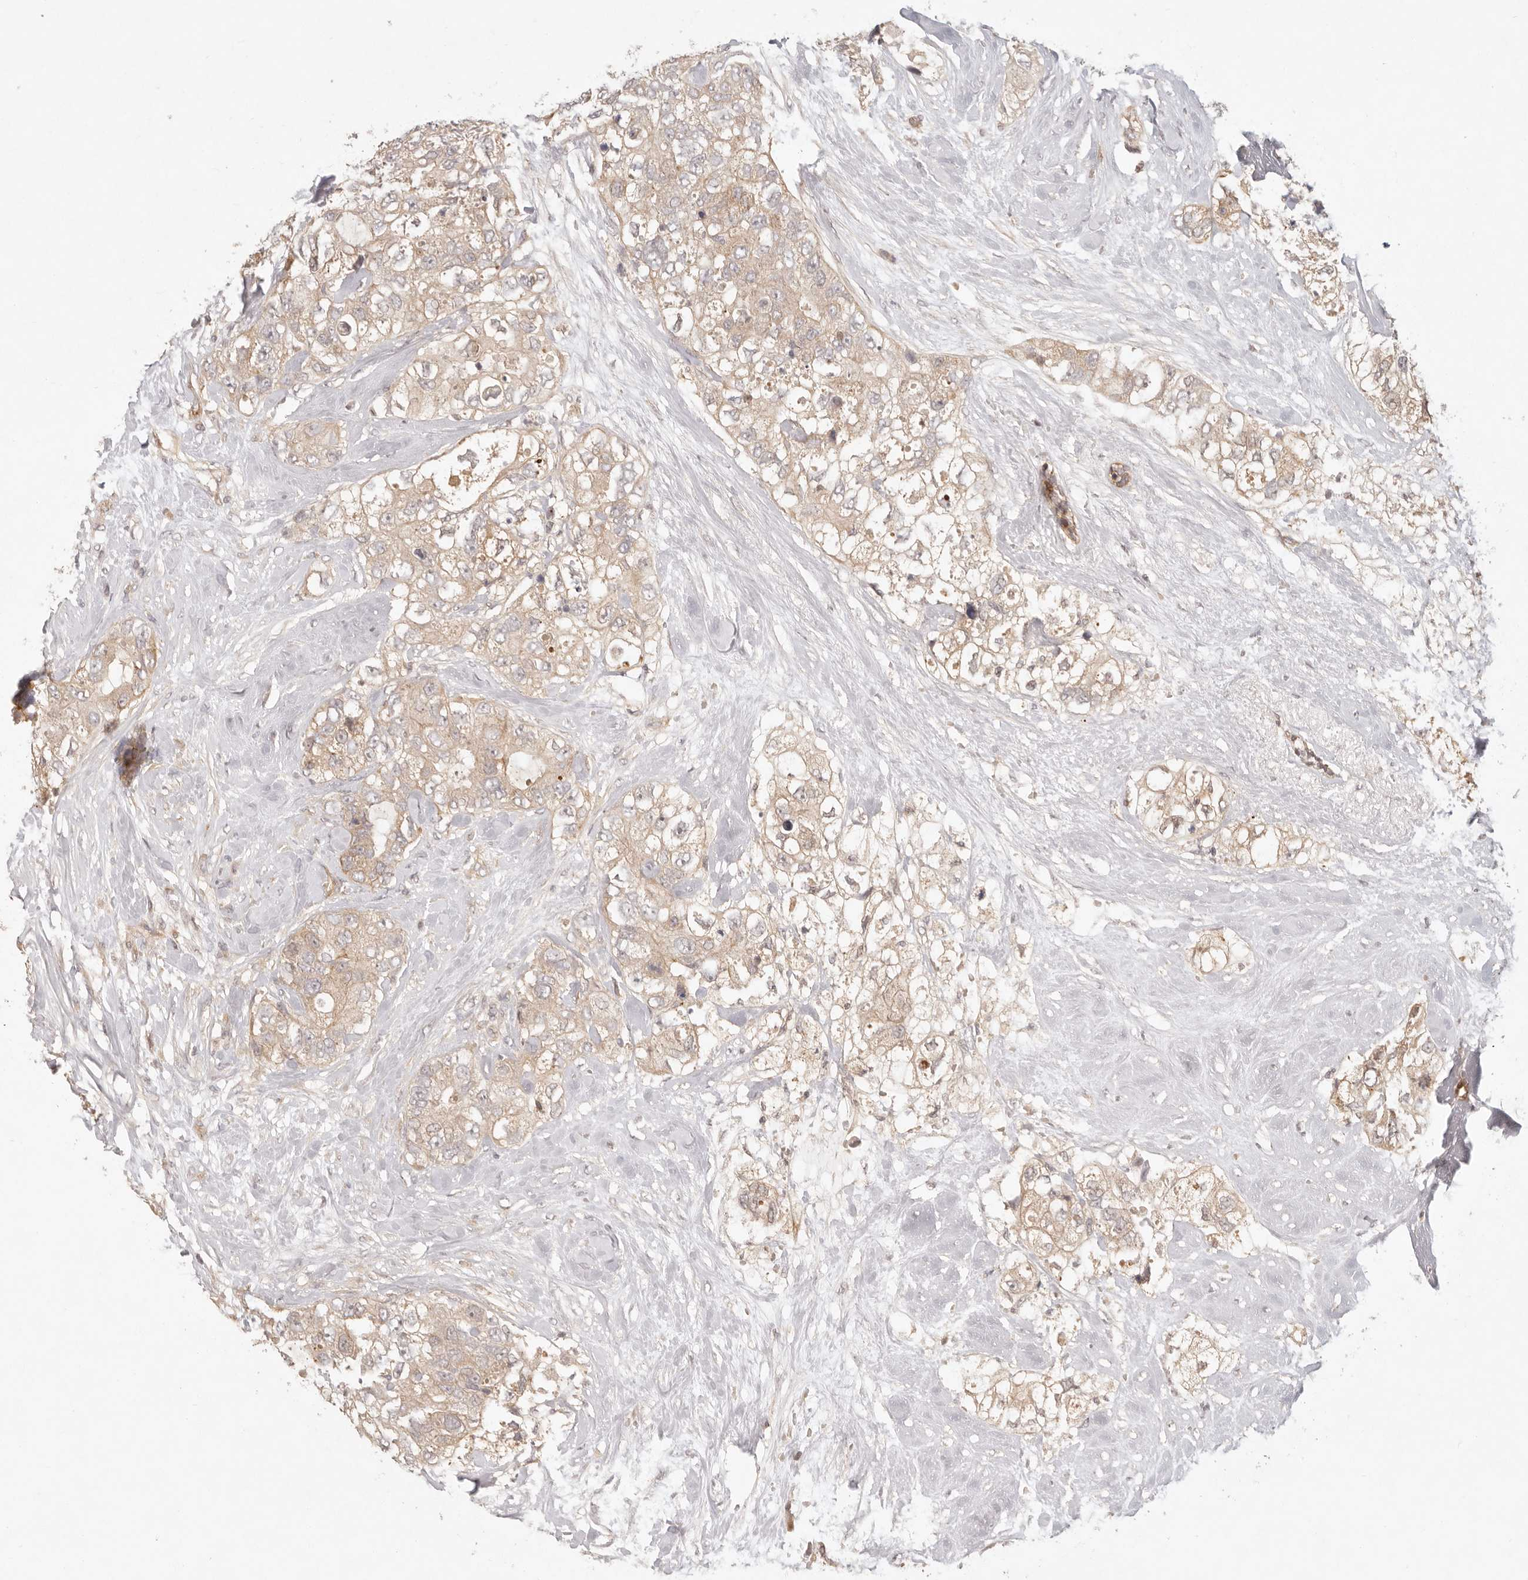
{"staining": {"intensity": "weak", "quantity": ">75%", "location": "cytoplasmic/membranous"}, "tissue": "breast cancer", "cell_type": "Tumor cells", "image_type": "cancer", "snomed": [{"axis": "morphology", "description": "Duct carcinoma"}, {"axis": "topography", "description": "Breast"}], "caption": "Human breast cancer stained with a brown dye demonstrates weak cytoplasmic/membranous positive expression in approximately >75% of tumor cells.", "gene": "PPP1R3B", "patient": {"sex": "female", "age": 62}}